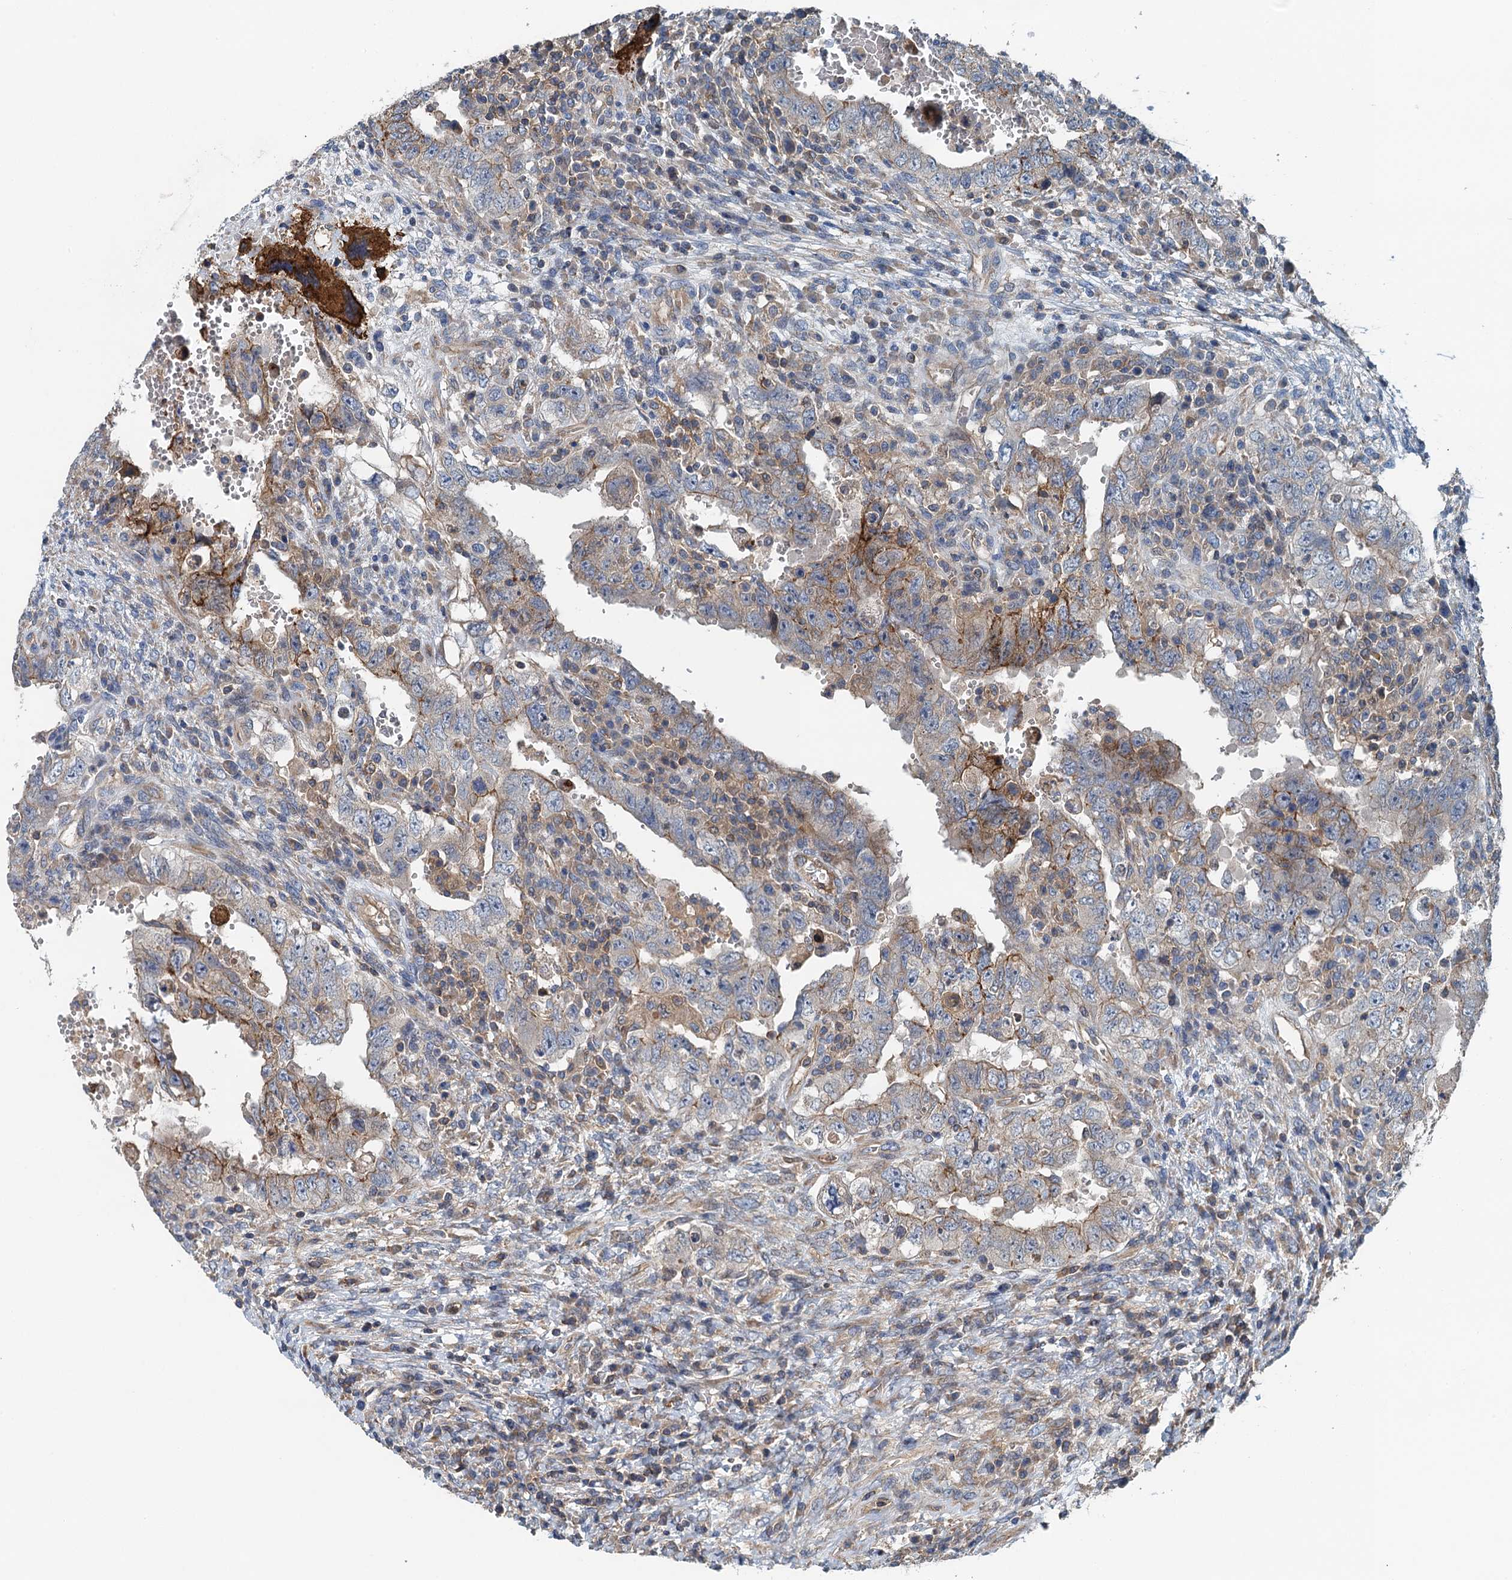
{"staining": {"intensity": "moderate", "quantity": "<25%", "location": "cytoplasmic/membranous"}, "tissue": "testis cancer", "cell_type": "Tumor cells", "image_type": "cancer", "snomed": [{"axis": "morphology", "description": "Carcinoma, Embryonal, NOS"}, {"axis": "topography", "description": "Testis"}], "caption": "An immunohistochemistry (IHC) histopathology image of tumor tissue is shown. Protein staining in brown highlights moderate cytoplasmic/membranous positivity in testis cancer within tumor cells. The staining is performed using DAB (3,3'-diaminobenzidine) brown chromogen to label protein expression. The nuclei are counter-stained blue using hematoxylin.", "gene": "PPP1R14D", "patient": {"sex": "male", "age": 26}}